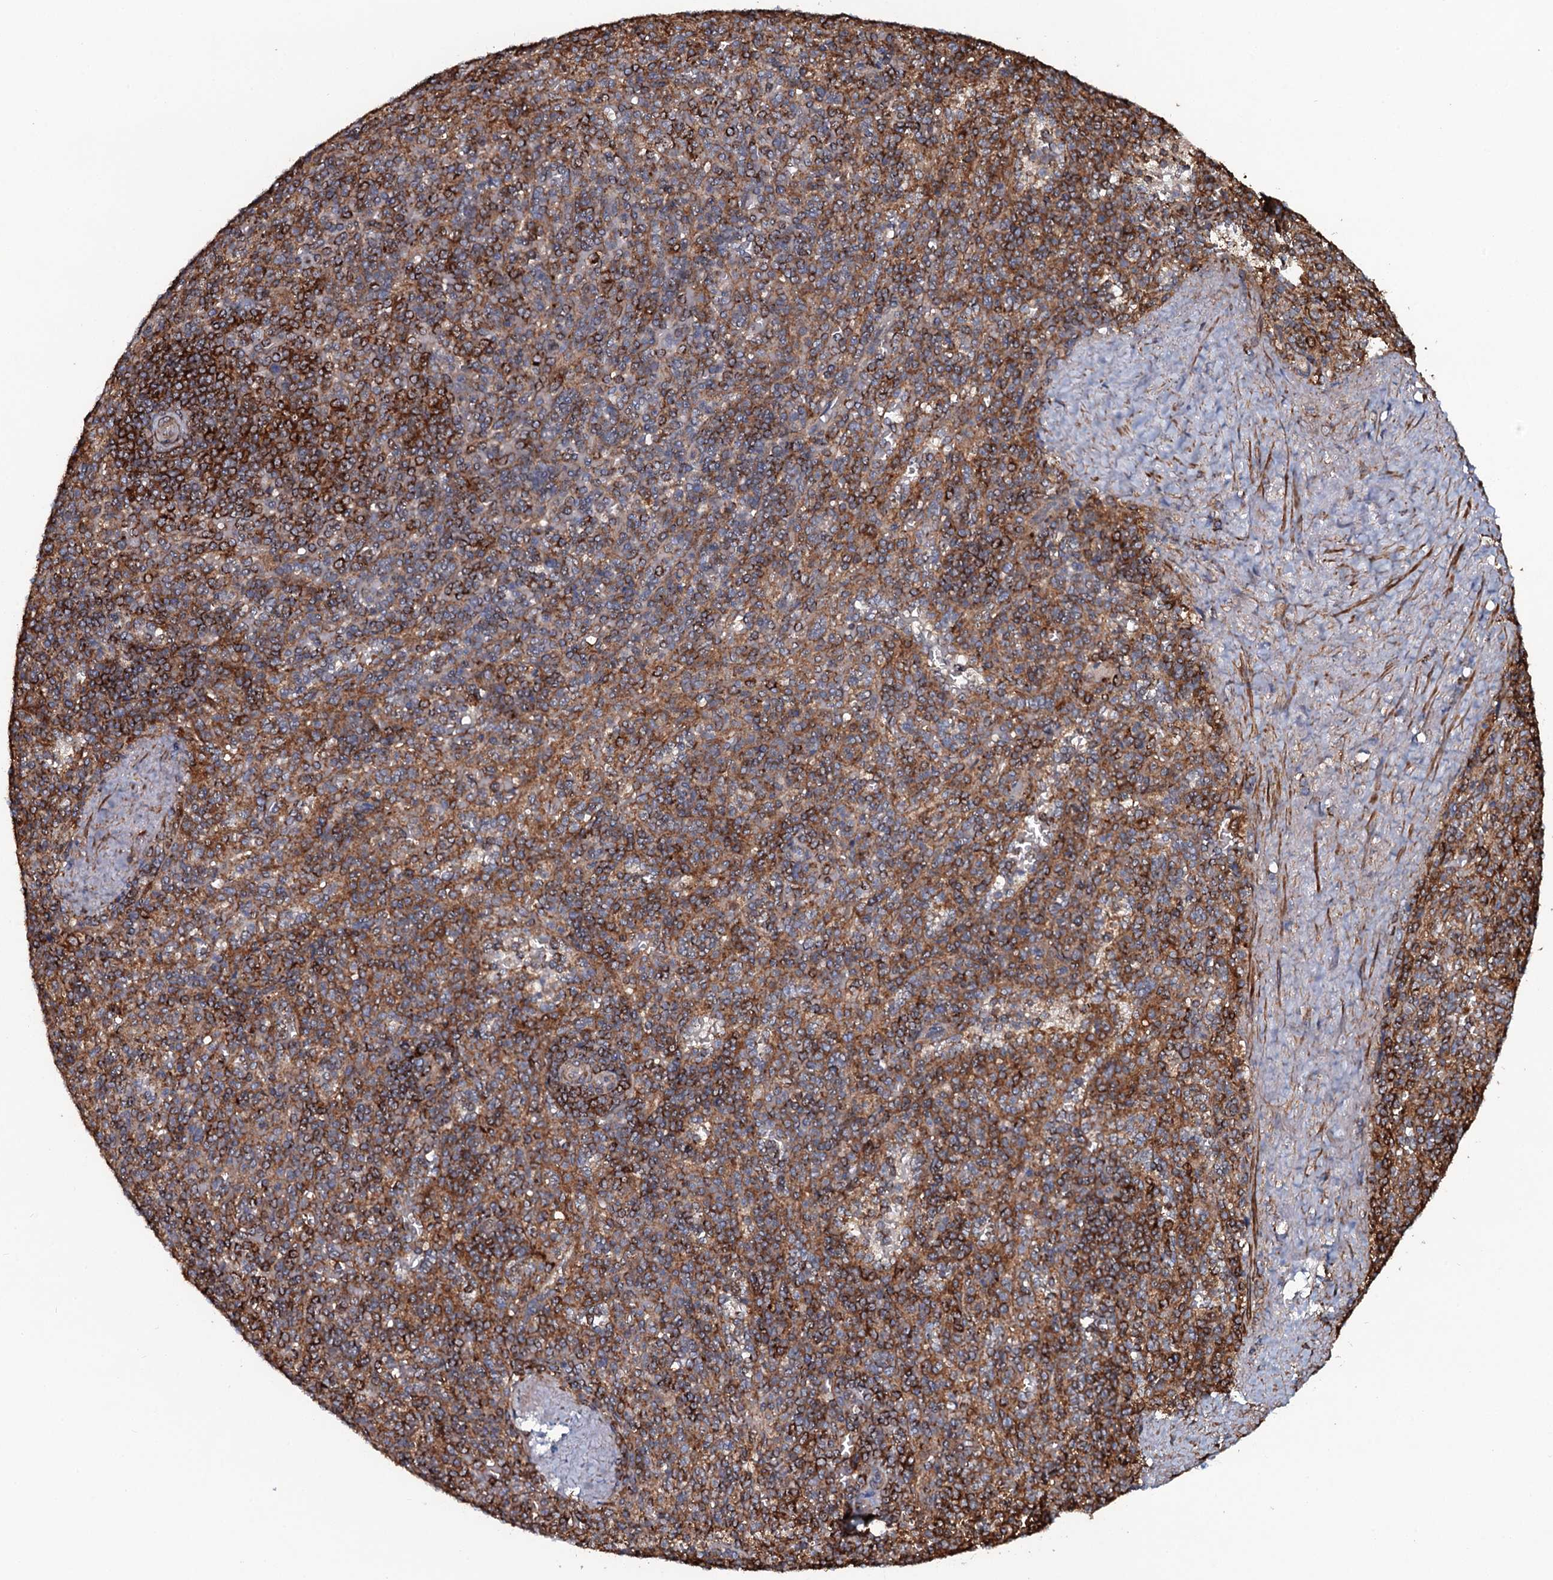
{"staining": {"intensity": "strong", "quantity": ">75%", "location": "cytoplasmic/membranous"}, "tissue": "spleen", "cell_type": "Cells in red pulp", "image_type": "normal", "snomed": [{"axis": "morphology", "description": "Normal tissue, NOS"}, {"axis": "topography", "description": "Spleen"}], "caption": "Cells in red pulp exhibit high levels of strong cytoplasmic/membranous expression in about >75% of cells in unremarkable spleen. The staining was performed using DAB (3,3'-diaminobenzidine) to visualize the protein expression in brown, while the nuclei were stained in blue with hematoxylin (Magnification: 20x).", "gene": "VWA8", "patient": {"sex": "male", "age": 82}}